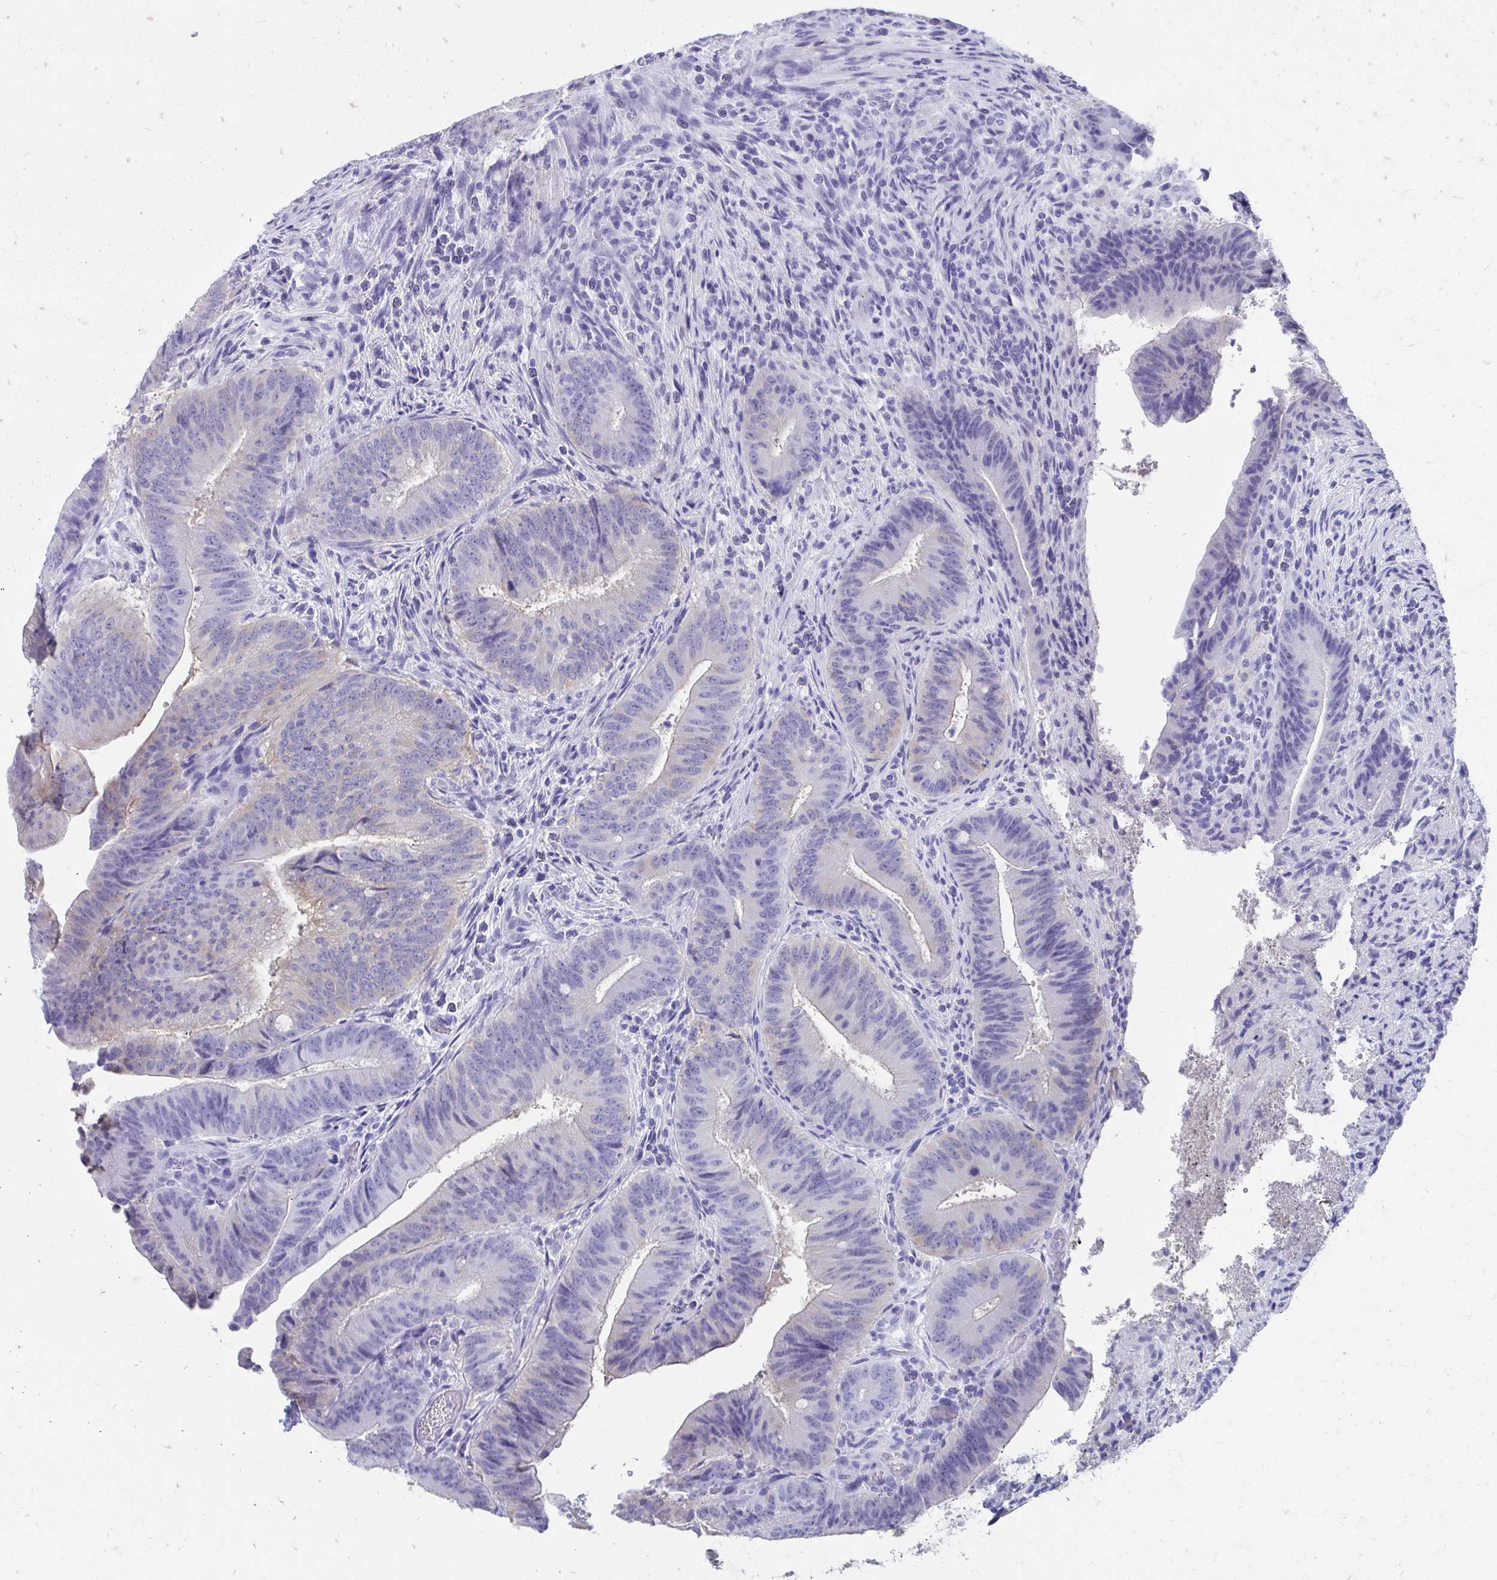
{"staining": {"intensity": "negative", "quantity": "none", "location": "none"}, "tissue": "colorectal cancer", "cell_type": "Tumor cells", "image_type": "cancer", "snomed": [{"axis": "morphology", "description": "Adenocarcinoma, NOS"}, {"axis": "topography", "description": "Colon"}], "caption": "Colorectal cancer (adenocarcinoma) was stained to show a protein in brown. There is no significant staining in tumor cells.", "gene": "HGD", "patient": {"sex": "female", "age": 43}}